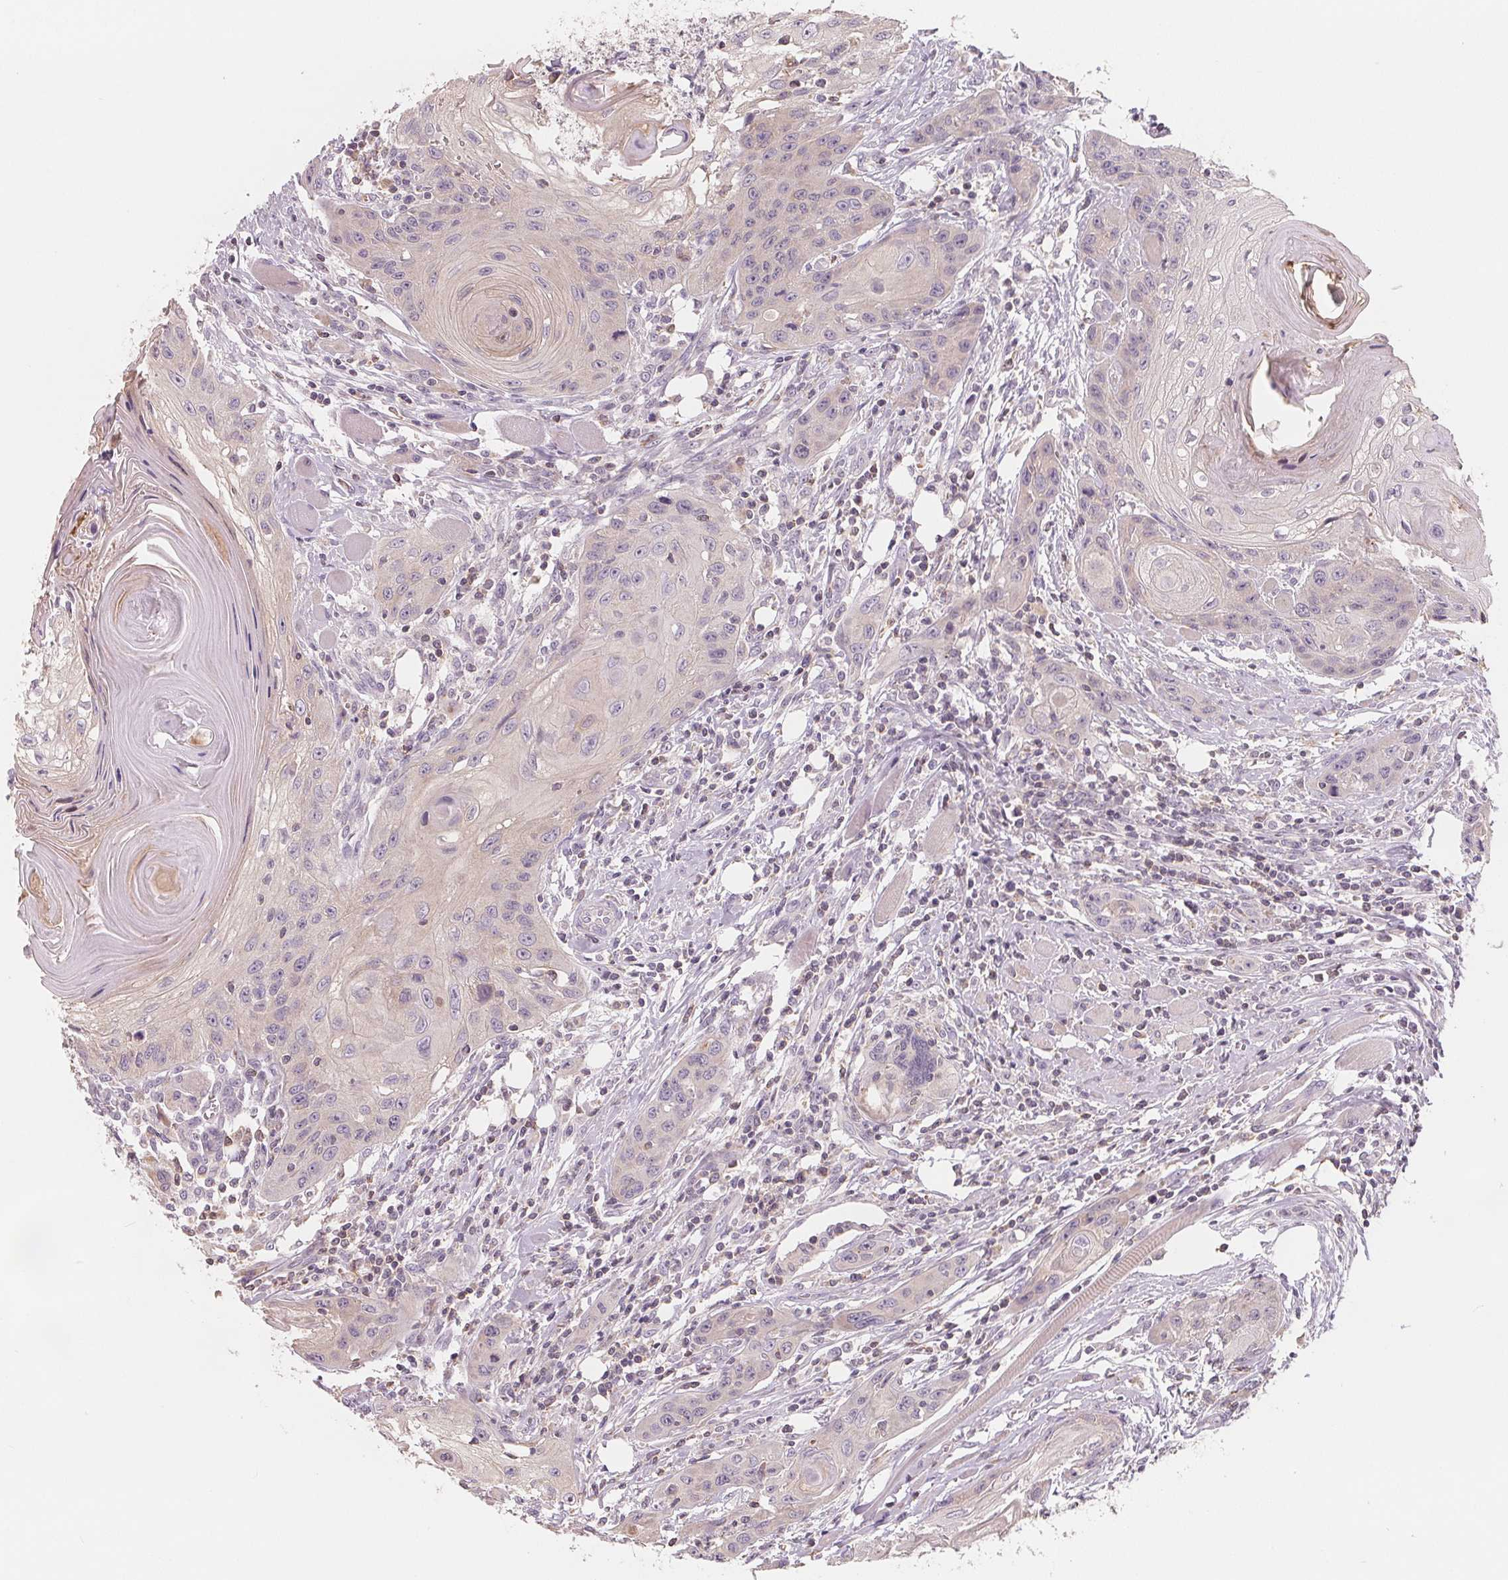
{"staining": {"intensity": "negative", "quantity": "none", "location": "none"}, "tissue": "head and neck cancer", "cell_type": "Tumor cells", "image_type": "cancer", "snomed": [{"axis": "morphology", "description": "Squamous cell carcinoma, NOS"}, {"axis": "topography", "description": "Oral tissue"}, {"axis": "topography", "description": "Head-Neck"}], "caption": "Image shows no protein positivity in tumor cells of head and neck squamous cell carcinoma tissue. (Stains: DAB immunohistochemistry (IHC) with hematoxylin counter stain, Microscopy: brightfield microscopy at high magnification).", "gene": "VTCN1", "patient": {"sex": "male", "age": 58}}